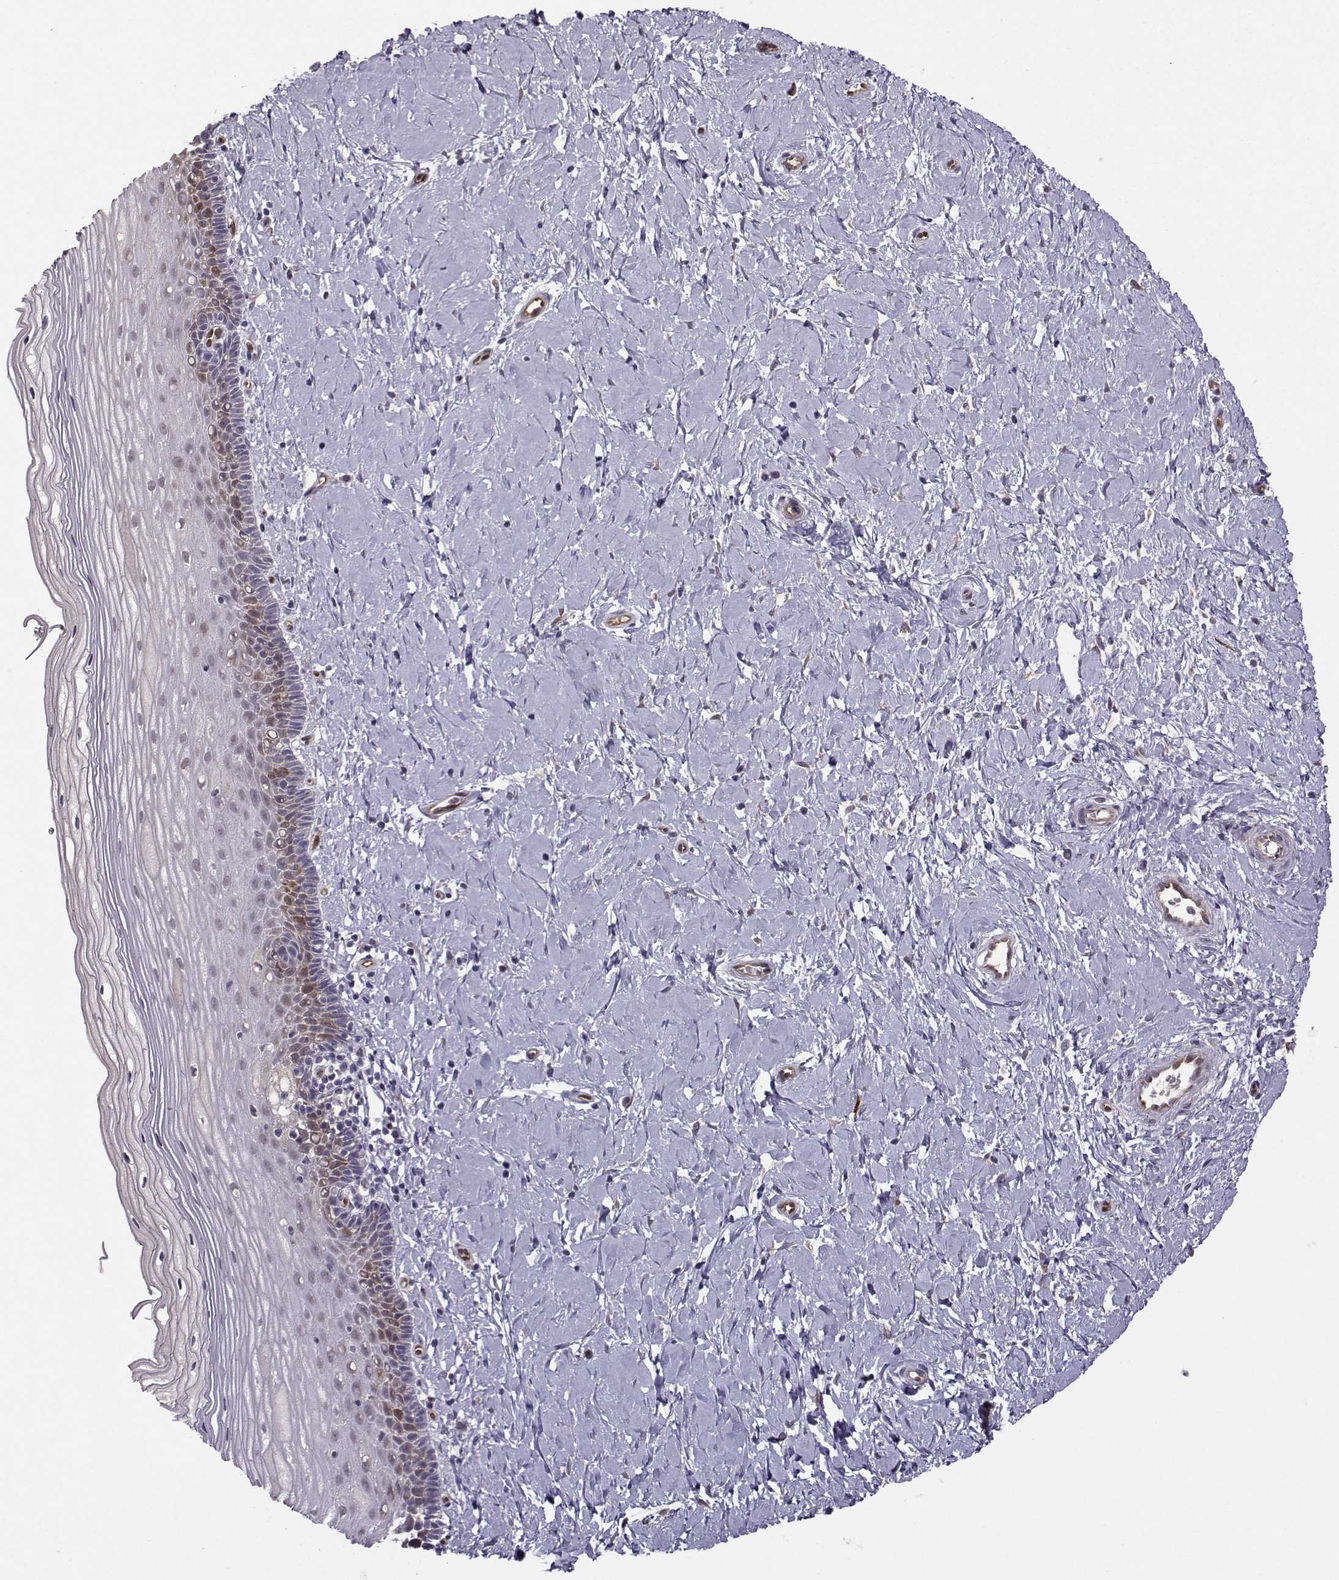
{"staining": {"intensity": "weak", "quantity": ">75%", "location": "cytoplasmic/membranous"}, "tissue": "cervix", "cell_type": "Glandular cells", "image_type": "normal", "snomed": [{"axis": "morphology", "description": "Normal tissue, NOS"}, {"axis": "topography", "description": "Cervix"}], "caption": "Immunohistochemistry of unremarkable cervix shows low levels of weak cytoplasmic/membranous positivity in about >75% of glandular cells.", "gene": "NQO1", "patient": {"sex": "female", "age": 37}}